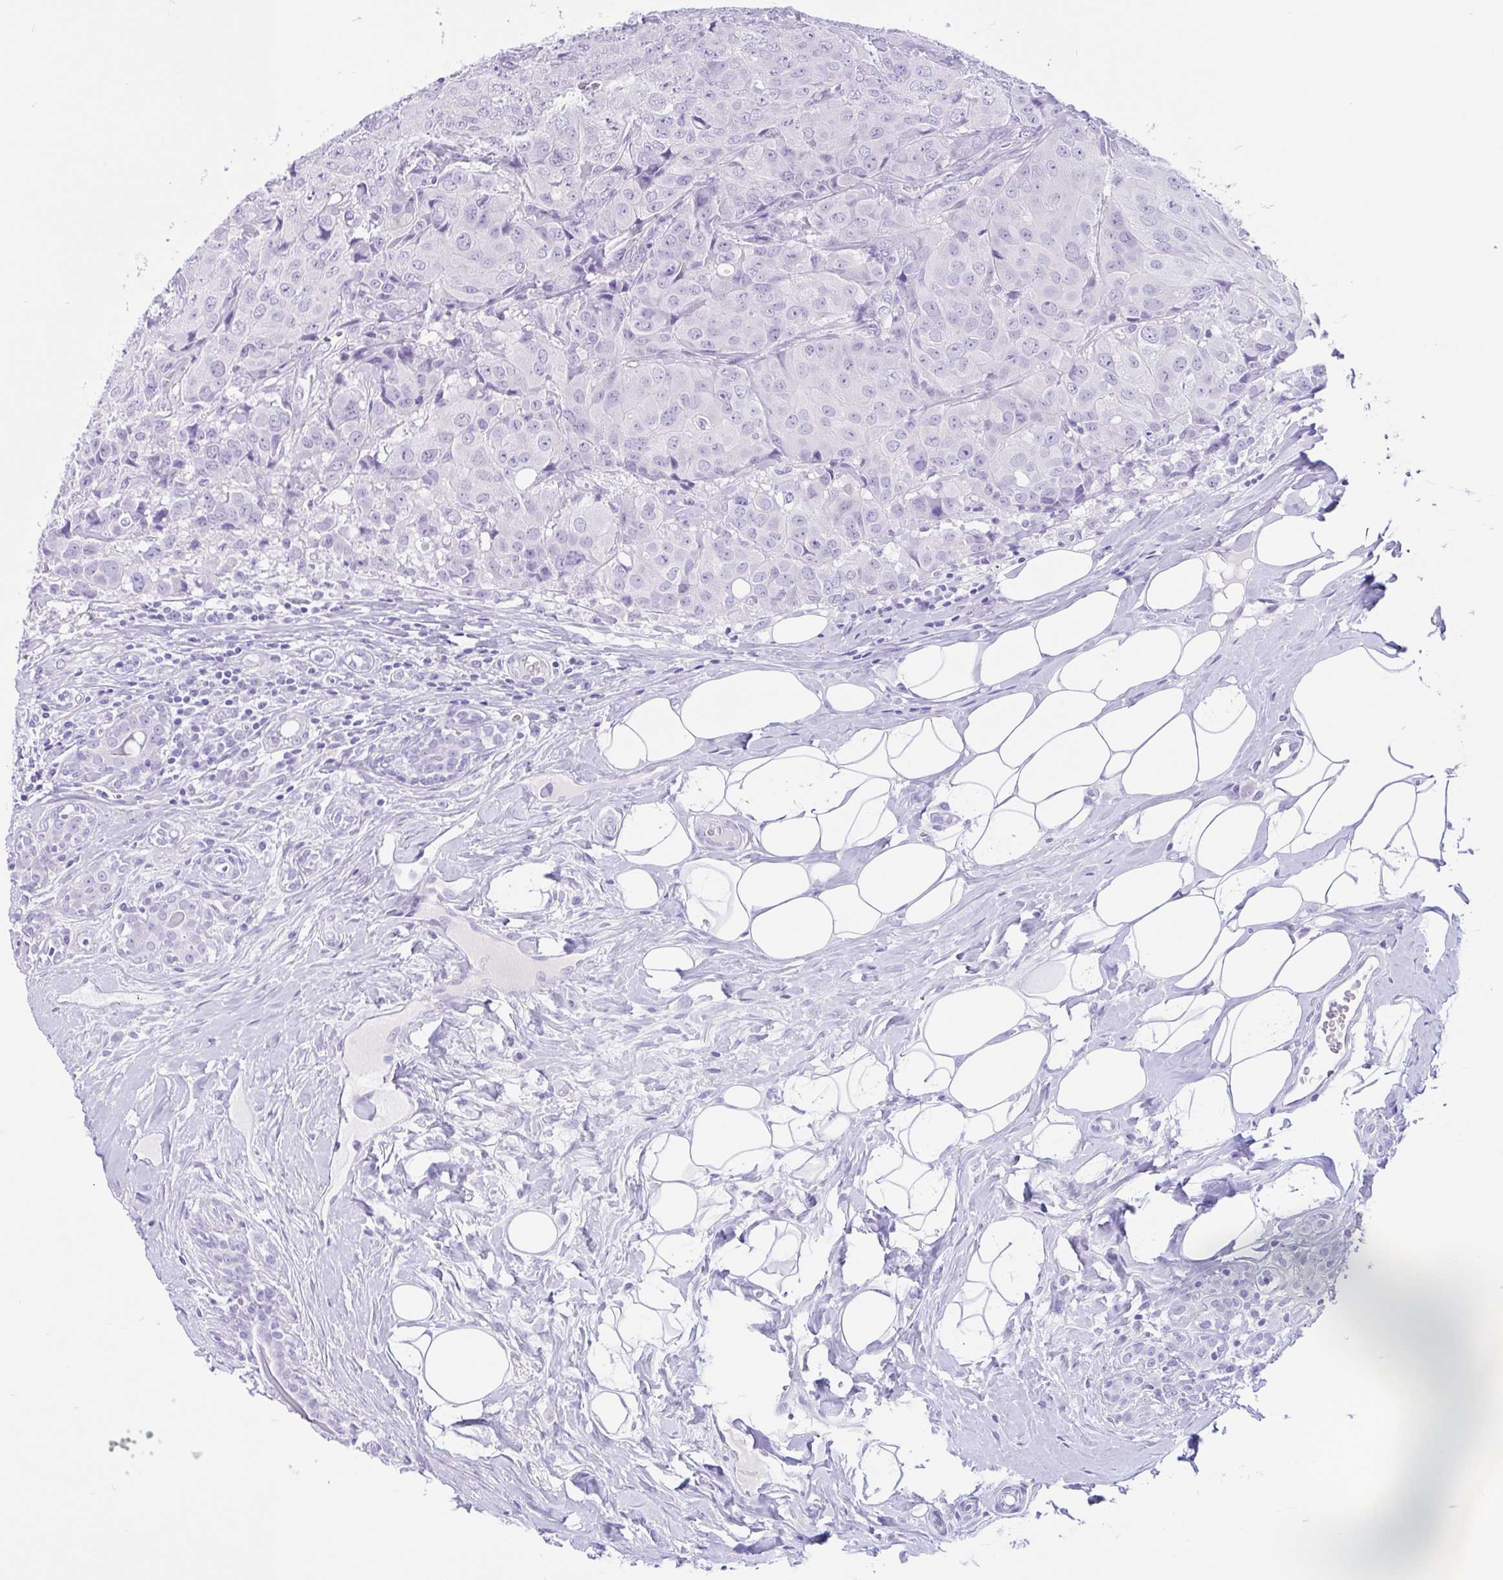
{"staining": {"intensity": "negative", "quantity": "none", "location": "none"}, "tissue": "breast cancer", "cell_type": "Tumor cells", "image_type": "cancer", "snomed": [{"axis": "morphology", "description": "Duct carcinoma"}, {"axis": "topography", "description": "Breast"}], "caption": "The immunohistochemistry histopathology image has no significant positivity in tumor cells of breast intraductal carcinoma tissue.", "gene": "ZNF319", "patient": {"sex": "female", "age": 43}}